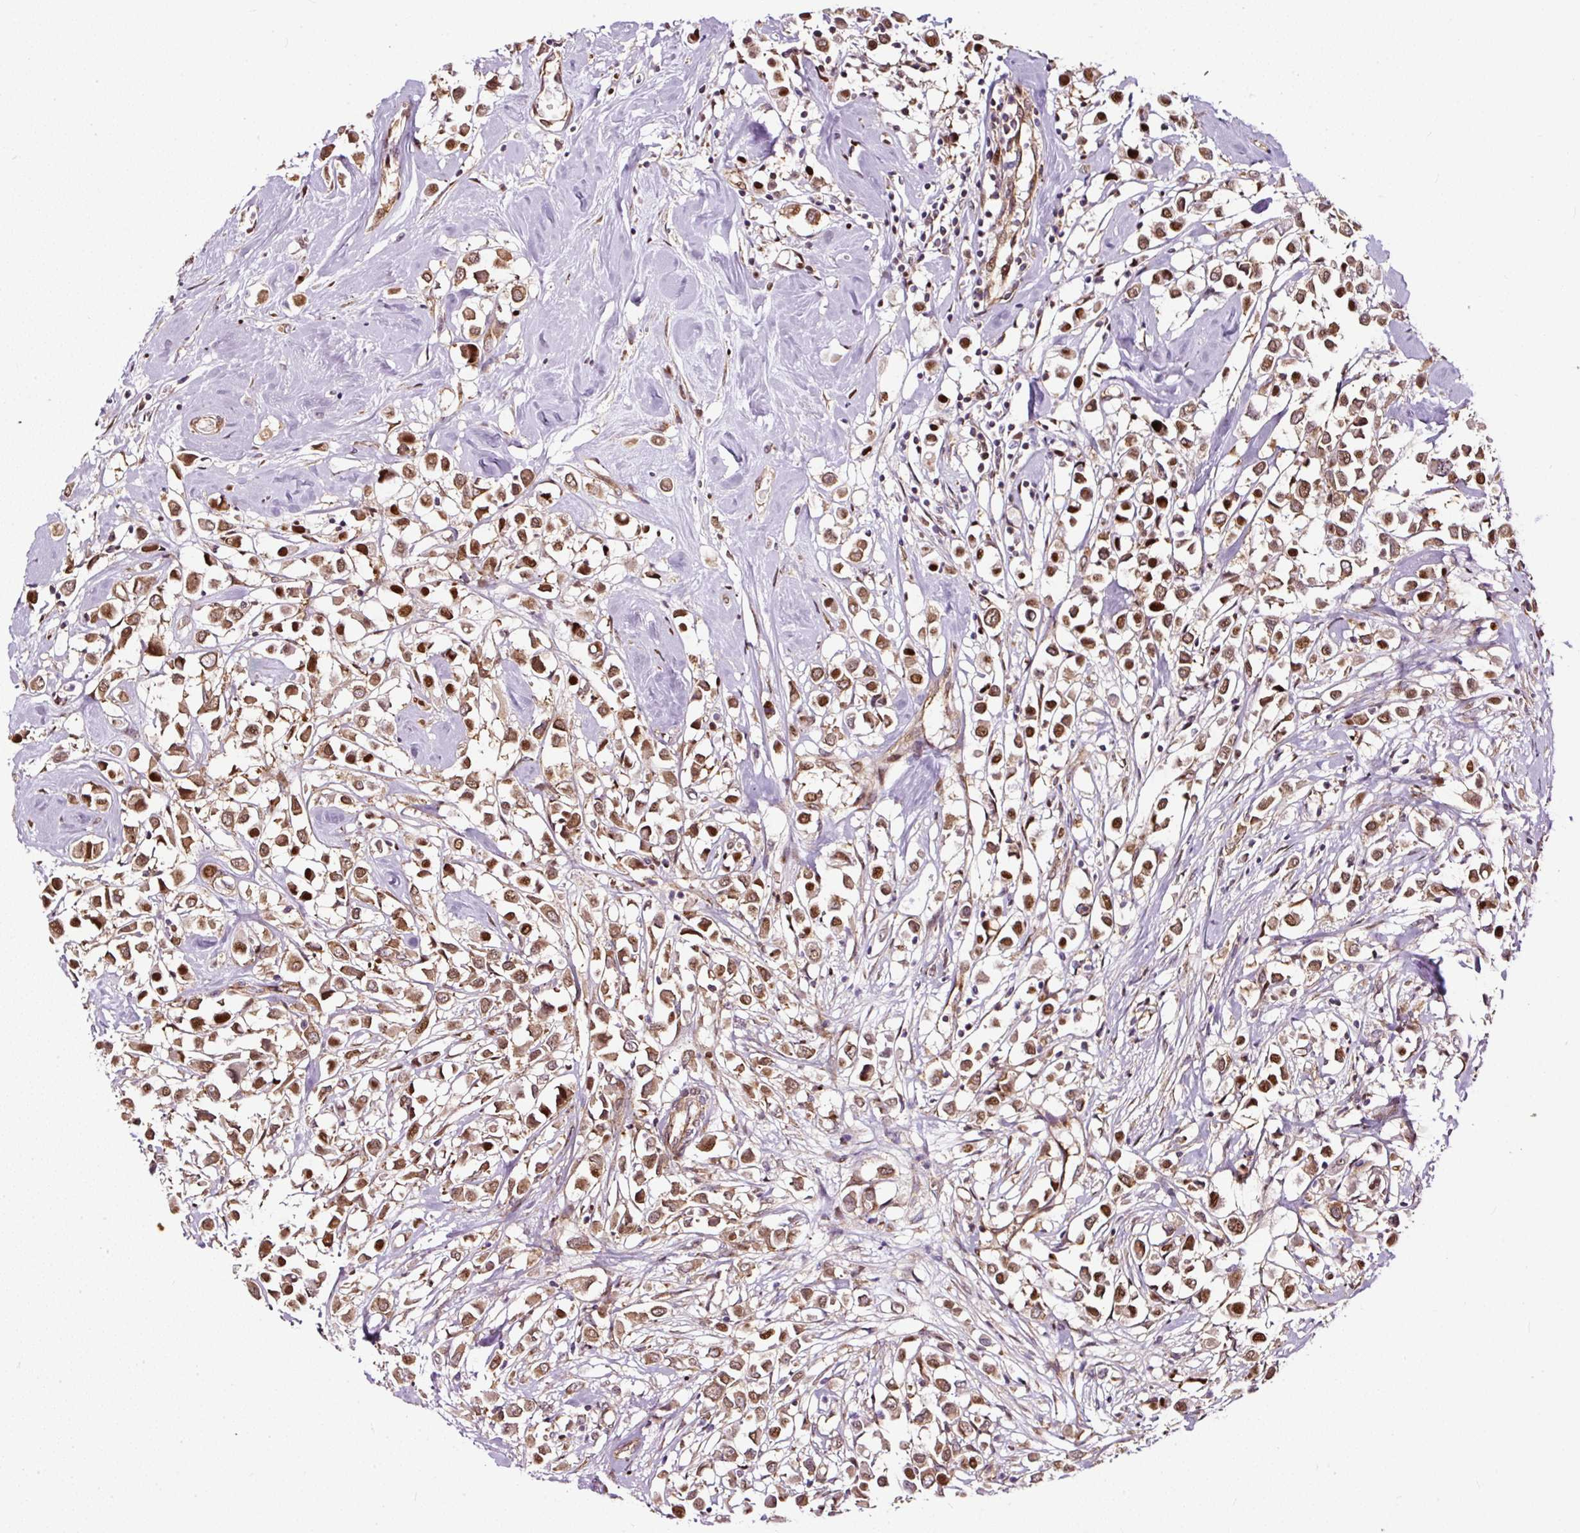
{"staining": {"intensity": "moderate", "quantity": ">75%", "location": "cytoplasmic/membranous,nuclear"}, "tissue": "breast cancer", "cell_type": "Tumor cells", "image_type": "cancer", "snomed": [{"axis": "morphology", "description": "Duct carcinoma"}, {"axis": "topography", "description": "Breast"}], "caption": "Human intraductal carcinoma (breast) stained with a protein marker reveals moderate staining in tumor cells.", "gene": "KDM4E", "patient": {"sex": "female", "age": 61}}